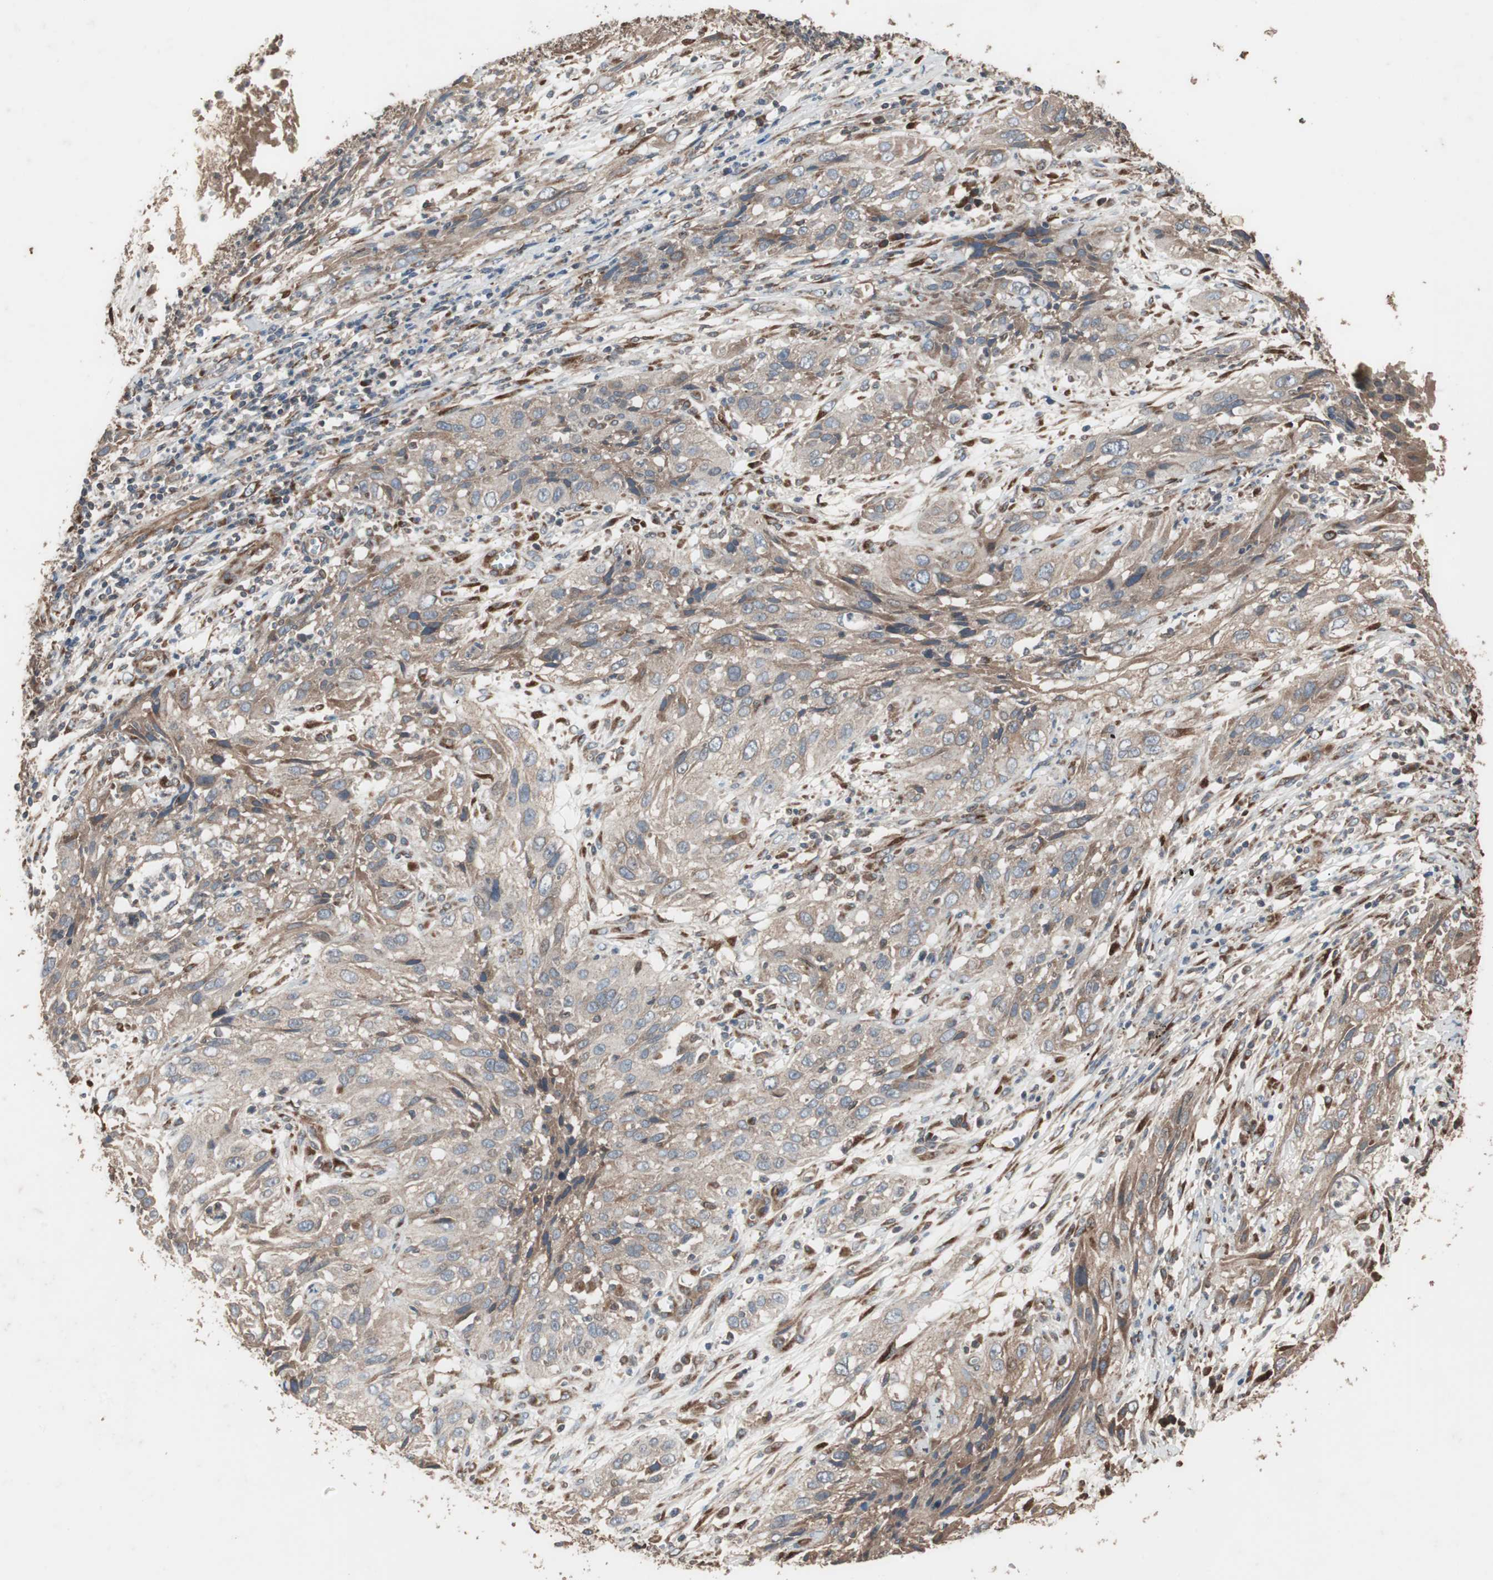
{"staining": {"intensity": "moderate", "quantity": ">75%", "location": "cytoplasmic/membranous"}, "tissue": "cervical cancer", "cell_type": "Tumor cells", "image_type": "cancer", "snomed": [{"axis": "morphology", "description": "Squamous cell carcinoma, NOS"}, {"axis": "topography", "description": "Cervix"}], "caption": "Tumor cells reveal medium levels of moderate cytoplasmic/membranous expression in about >75% of cells in human cervical squamous cell carcinoma.", "gene": "LZTS1", "patient": {"sex": "female", "age": 32}}